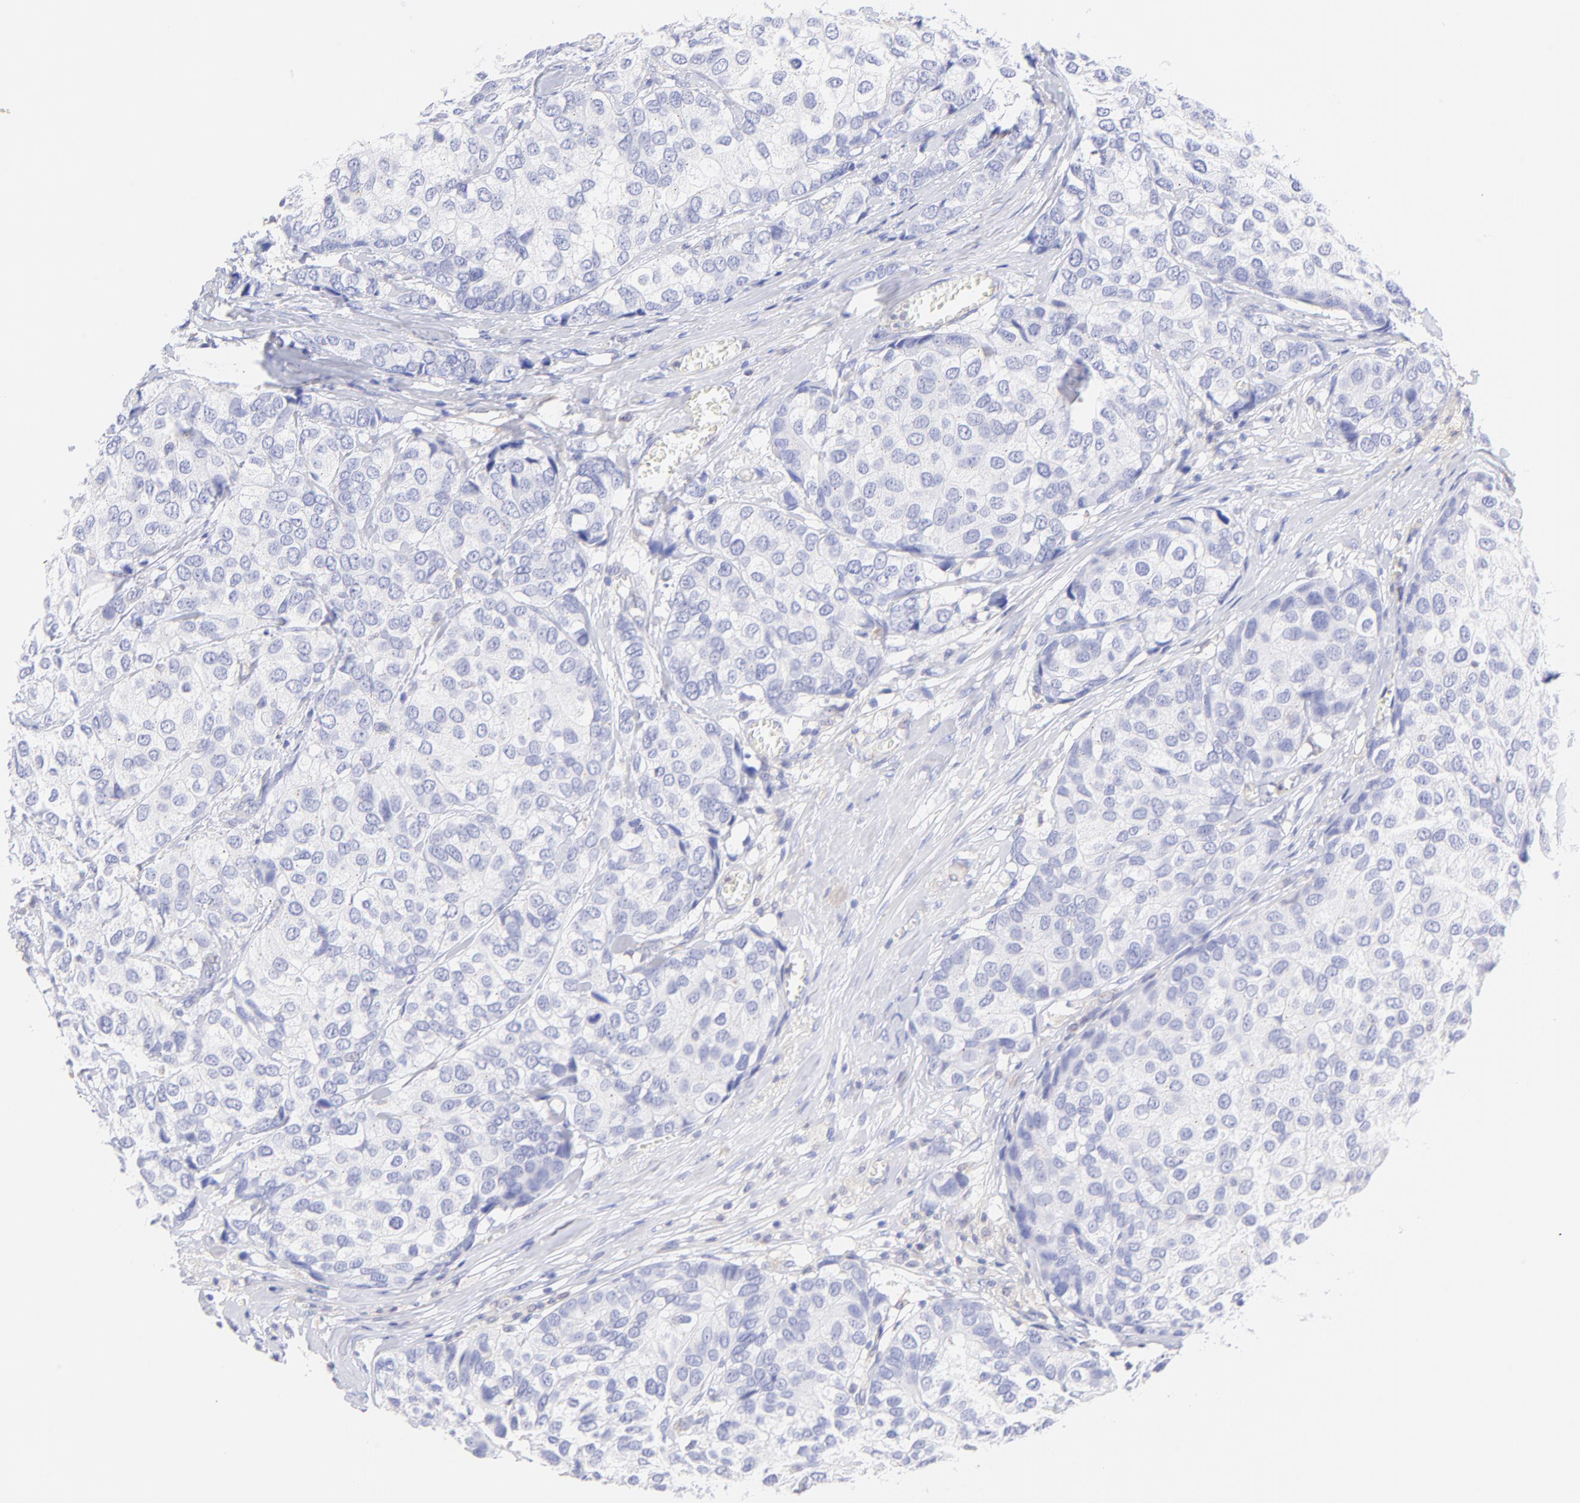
{"staining": {"intensity": "negative", "quantity": "none", "location": "none"}, "tissue": "breast cancer", "cell_type": "Tumor cells", "image_type": "cancer", "snomed": [{"axis": "morphology", "description": "Duct carcinoma"}, {"axis": "topography", "description": "Breast"}], "caption": "Tumor cells show no significant expression in breast cancer (infiltrating ductal carcinoma).", "gene": "IRAG2", "patient": {"sex": "female", "age": 68}}